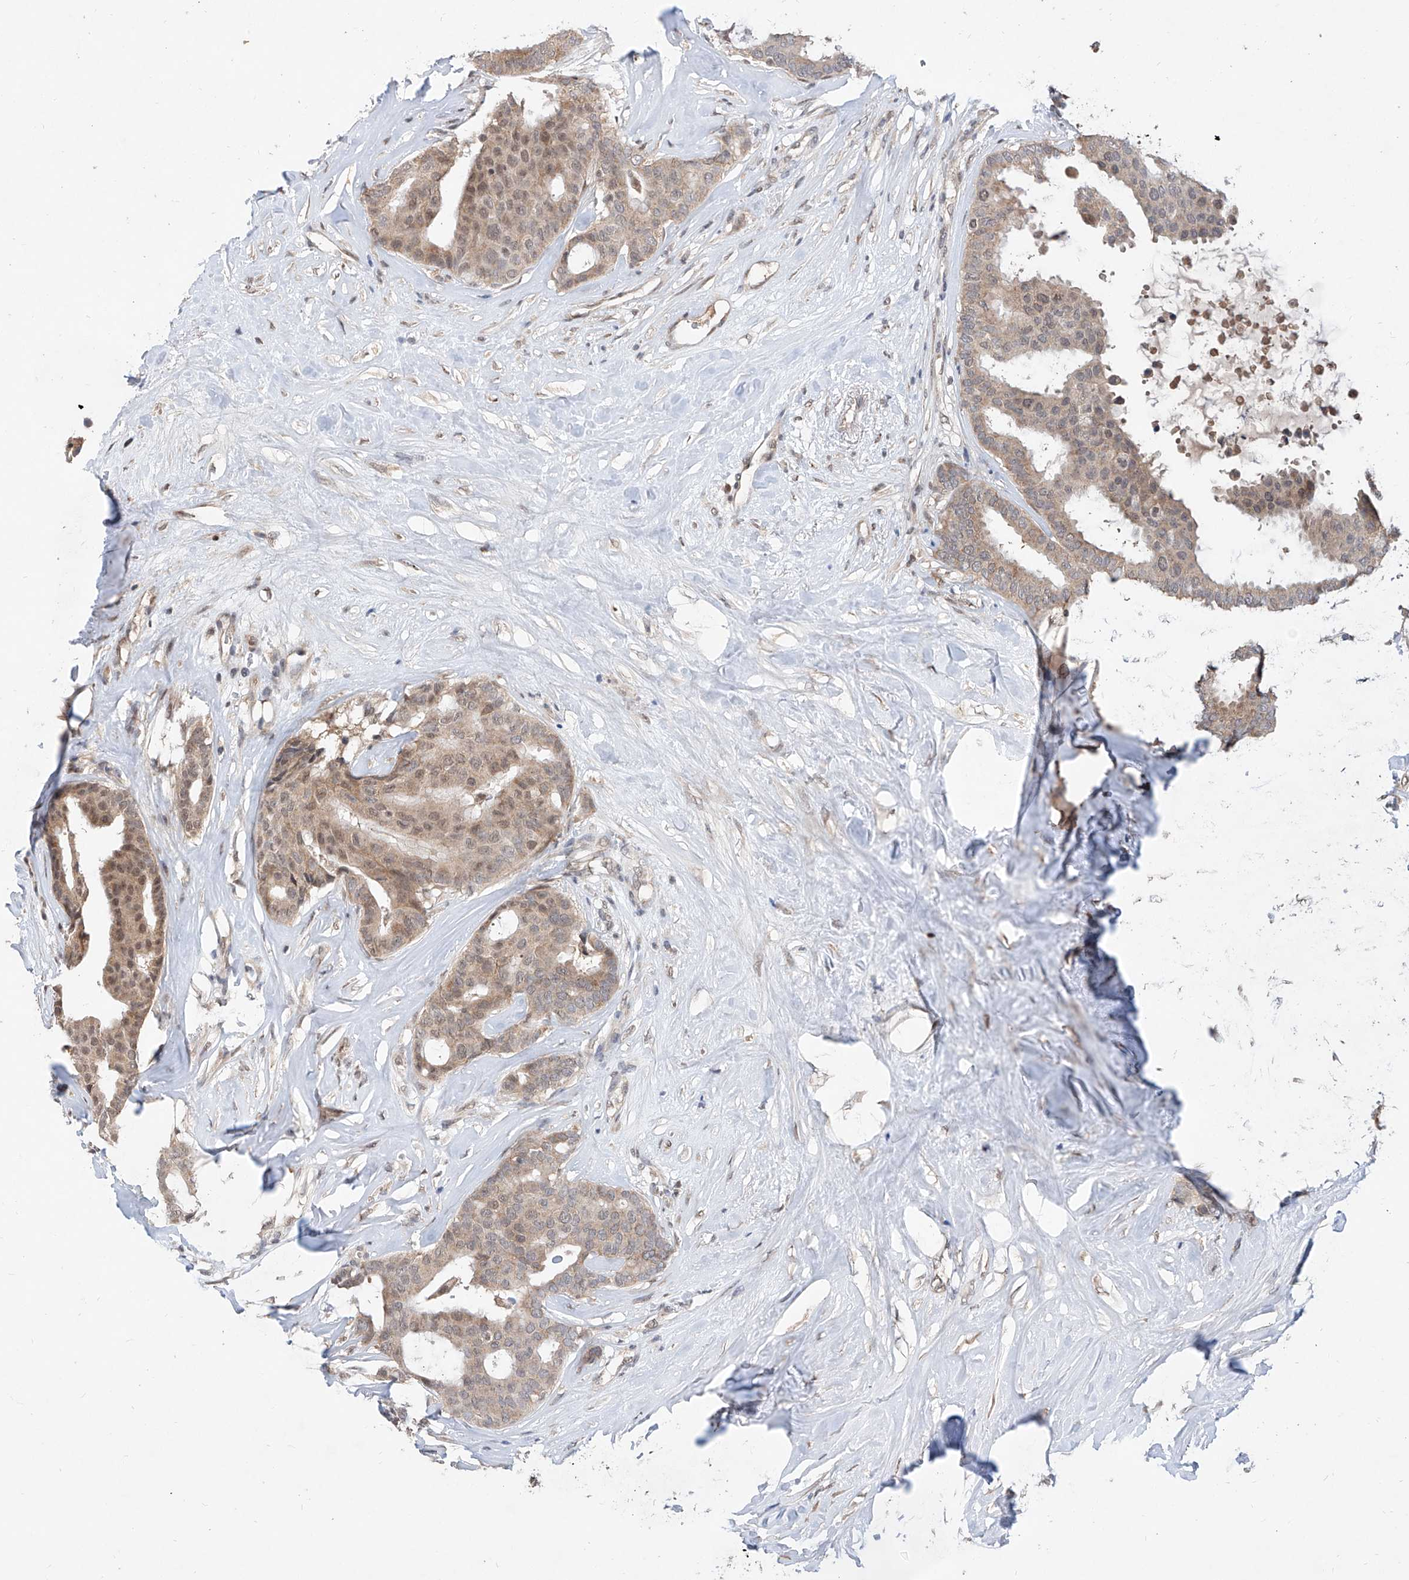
{"staining": {"intensity": "weak", "quantity": "<25%", "location": "nuclear"}, "tissue": "breast cancer", "cell_type": "Tumor cells", "image_type": "cancer", "snomed": [{"axis": "morphology", "description": "Duct carcinoma"}, {"axis": "topography", "description": "Breast"}], "caption": "This is an IHC histopathology image of human intraductal carcinoma (breast). There is no positivity in tumor cells.", "gene": "CARMIL3", "patient": {"sex": "female", "age": 75}}